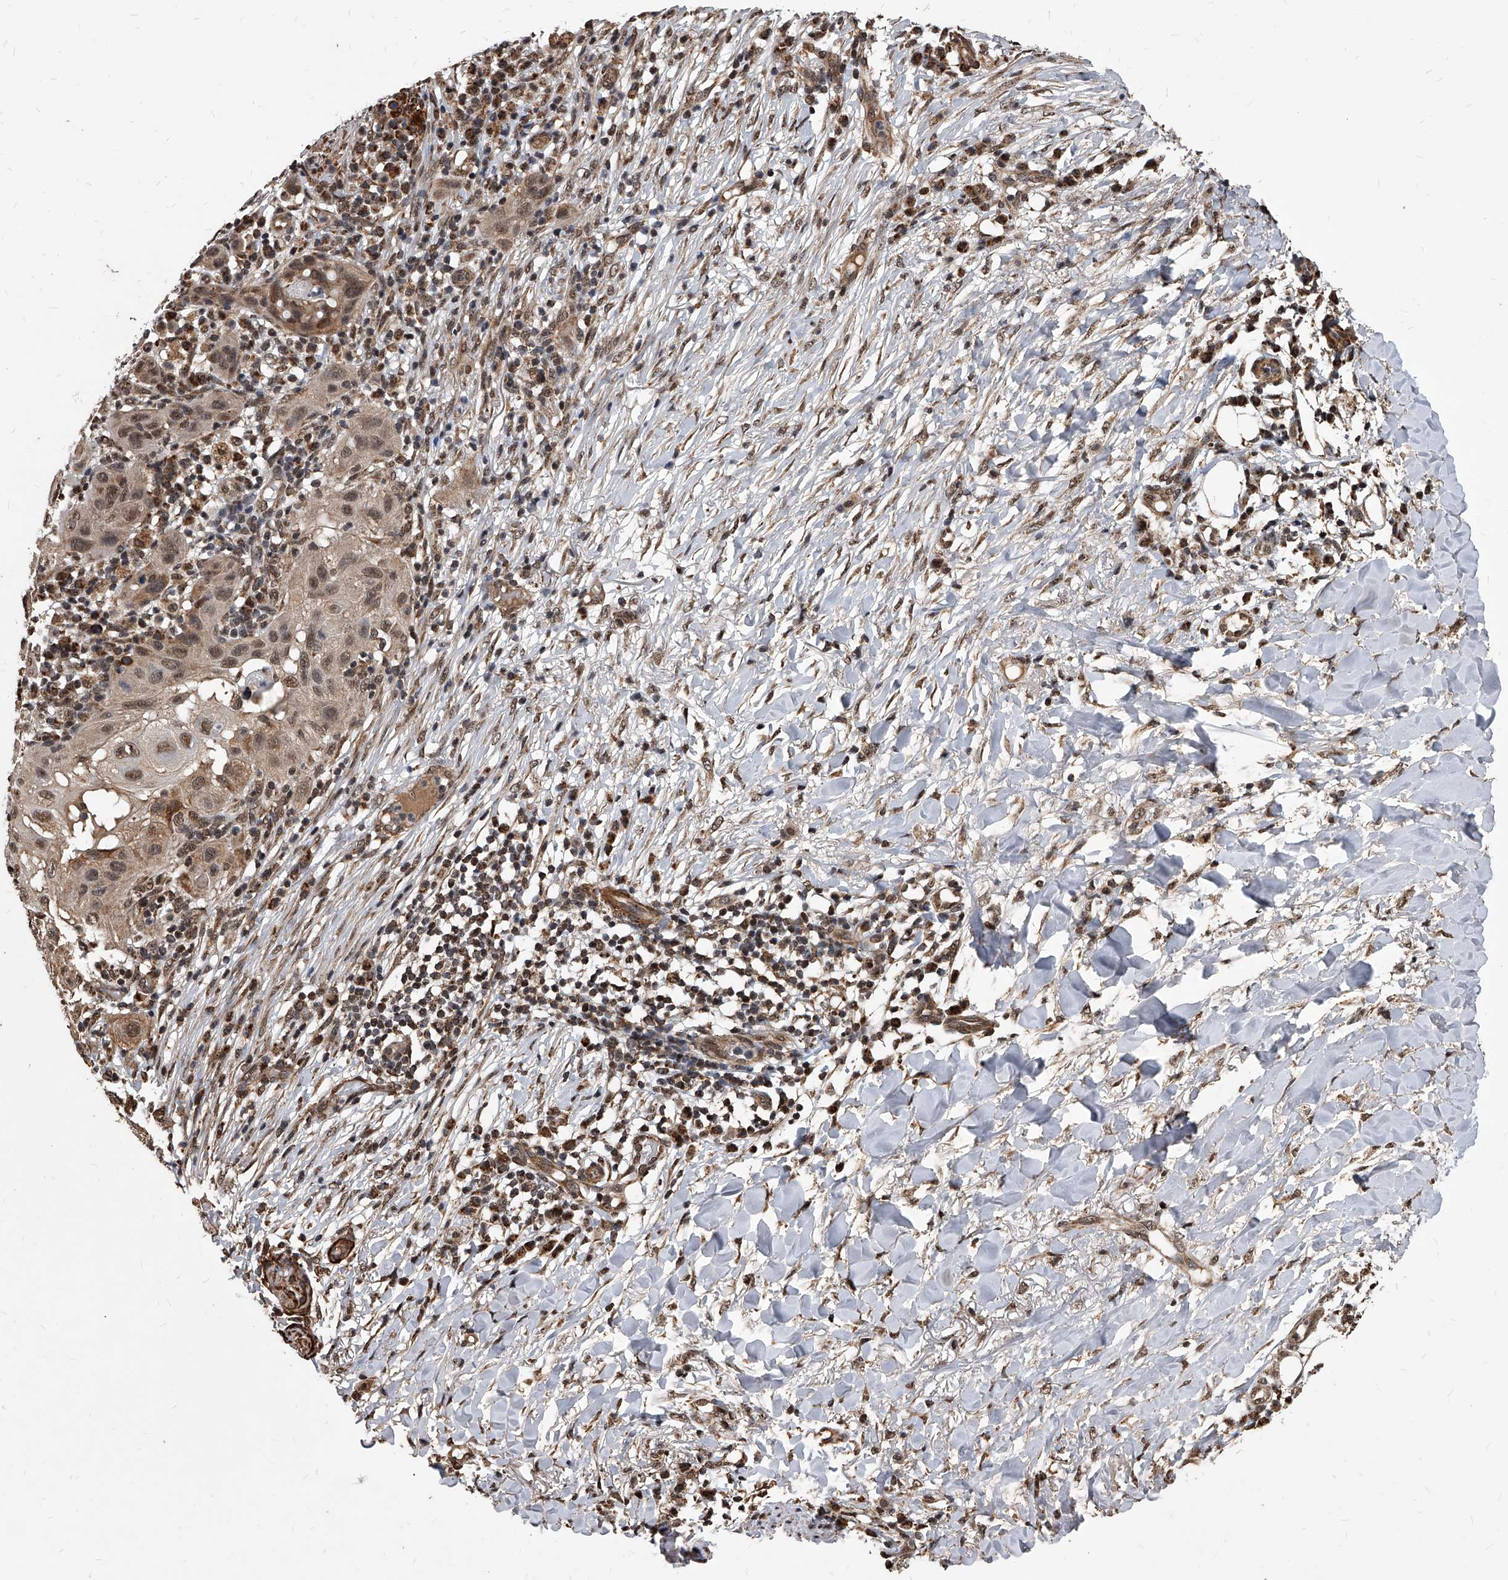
{"staining": {"intensity": "moderate", "quantity": ">75%", "location": "cytoplasmic/membranous,nuclear"}, "tissue": "skin cancer", "cell_type": "Tumor cells", "image_type": "cancer", "snomed": [{"axis": "morphology", "description": "Normal tissue, NOS"}, {"axis": "morphology", "description": "Squamous cell carcinoma, NOS"}, {"axis": "topography", "description": "Skin"}], "caption": "The immunohistochemical stain highlights moderate cytoplasmic/membranous and nuclear positivity in tumor cells of skin squamous cell carcinoma tissue.", "gene": "DUSP22", "patient": {"sex": "female", "age": 96}}